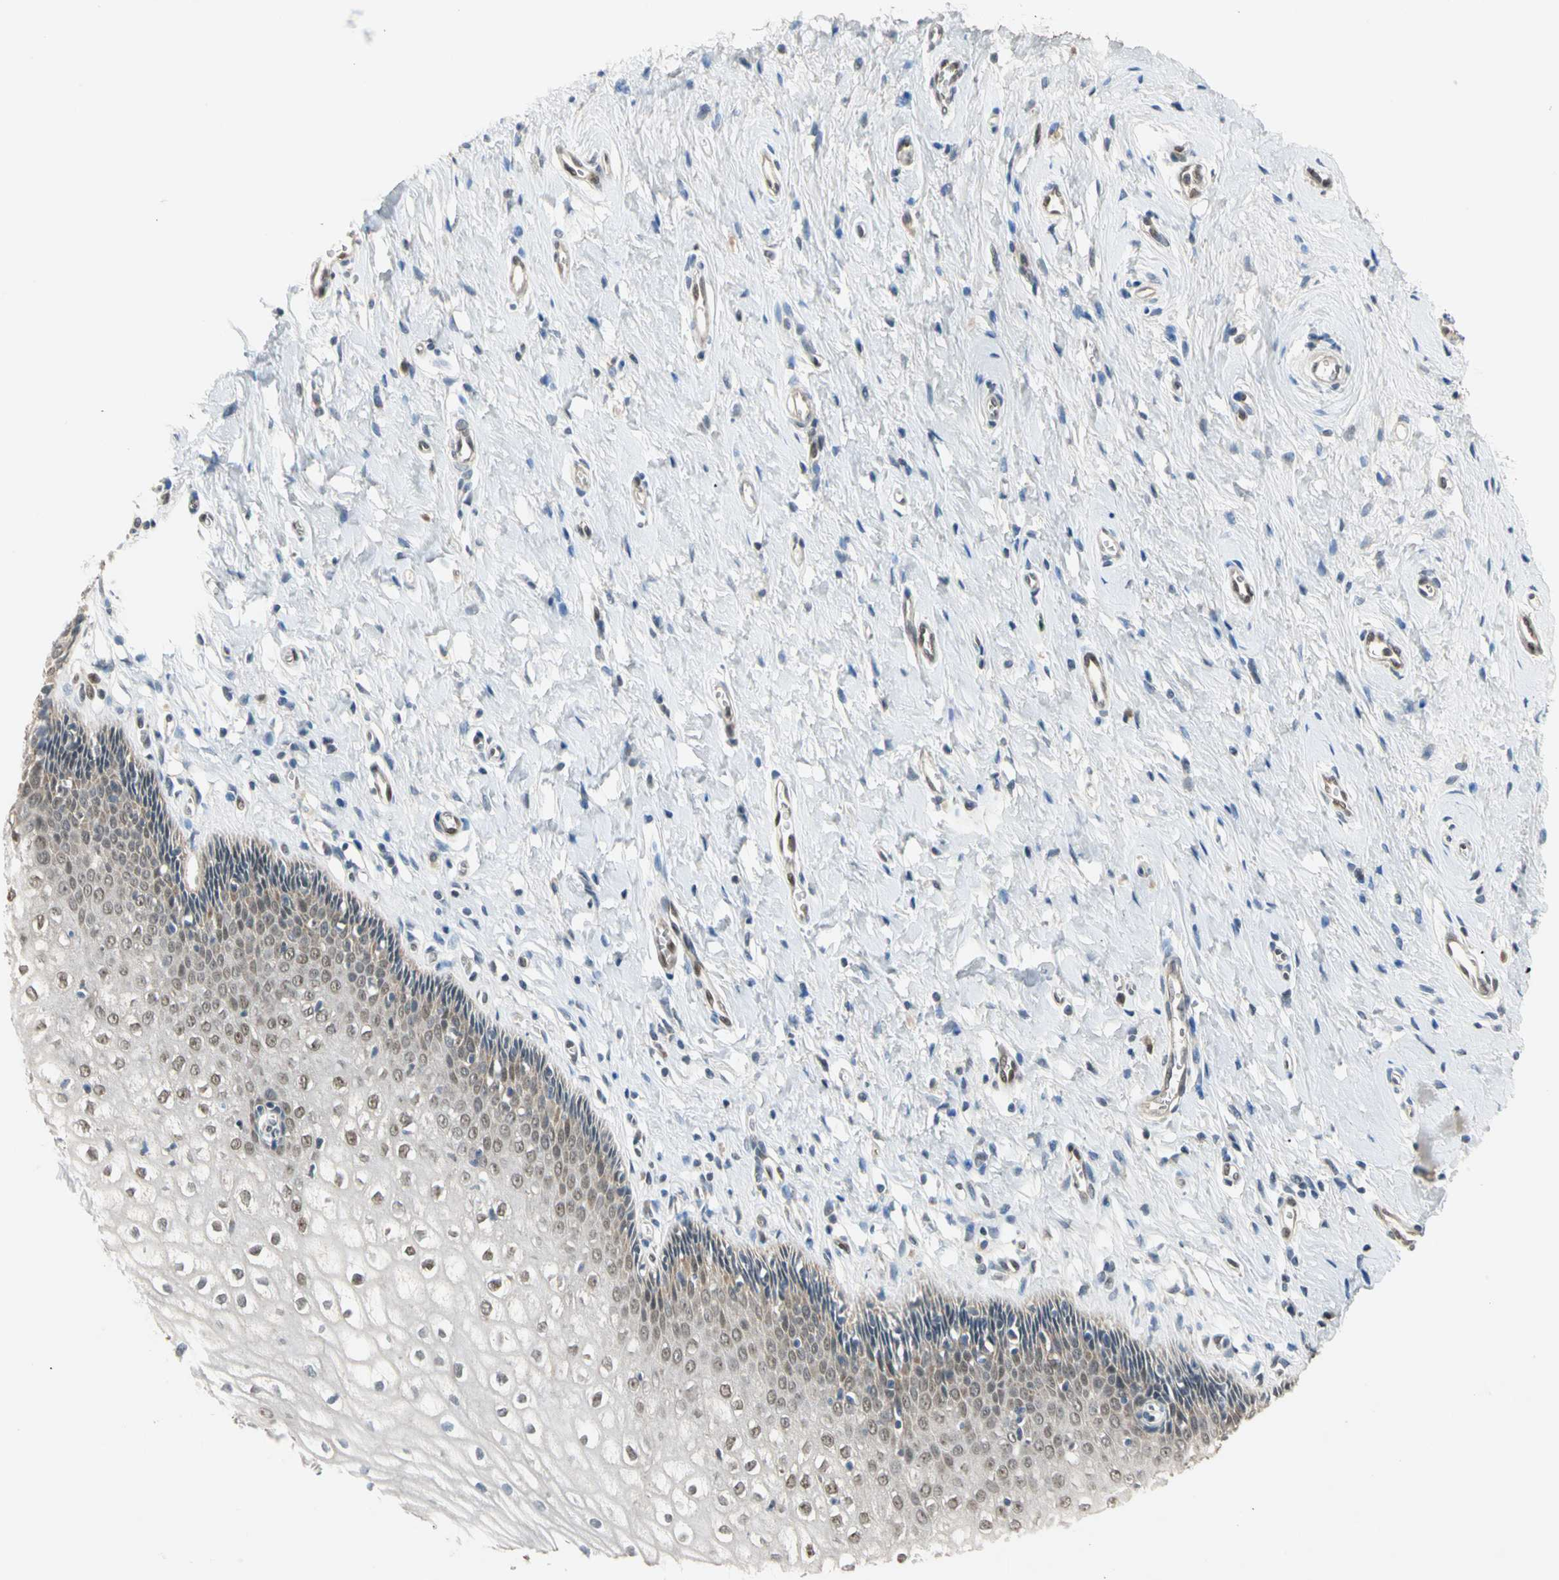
{"staining": {"intensity": "weak", "quantity": "25%-75%", "location": "nuclear"}, "tissue": "vagina", "cell_type": "Squamous epithelial cells", "image_type": "normal", "snomed": [{"axis": "morphology", "description": "Normal tissue, NOS"}, {"axis": "topography", "description": "Soft tissue"}, {"axis": "topography", "description": "Vagina"}], "caption": "The immunohistochemical stain shows weak nuclear staining in squamous epithelial cells of benign vagina. The protein is stained brown, and the nuclei are stained in blue (DAB IHC with brightfield microscopy, high magnification).", "gene": "RIOX2", "patient": {"sex": "female", "age": 61}}